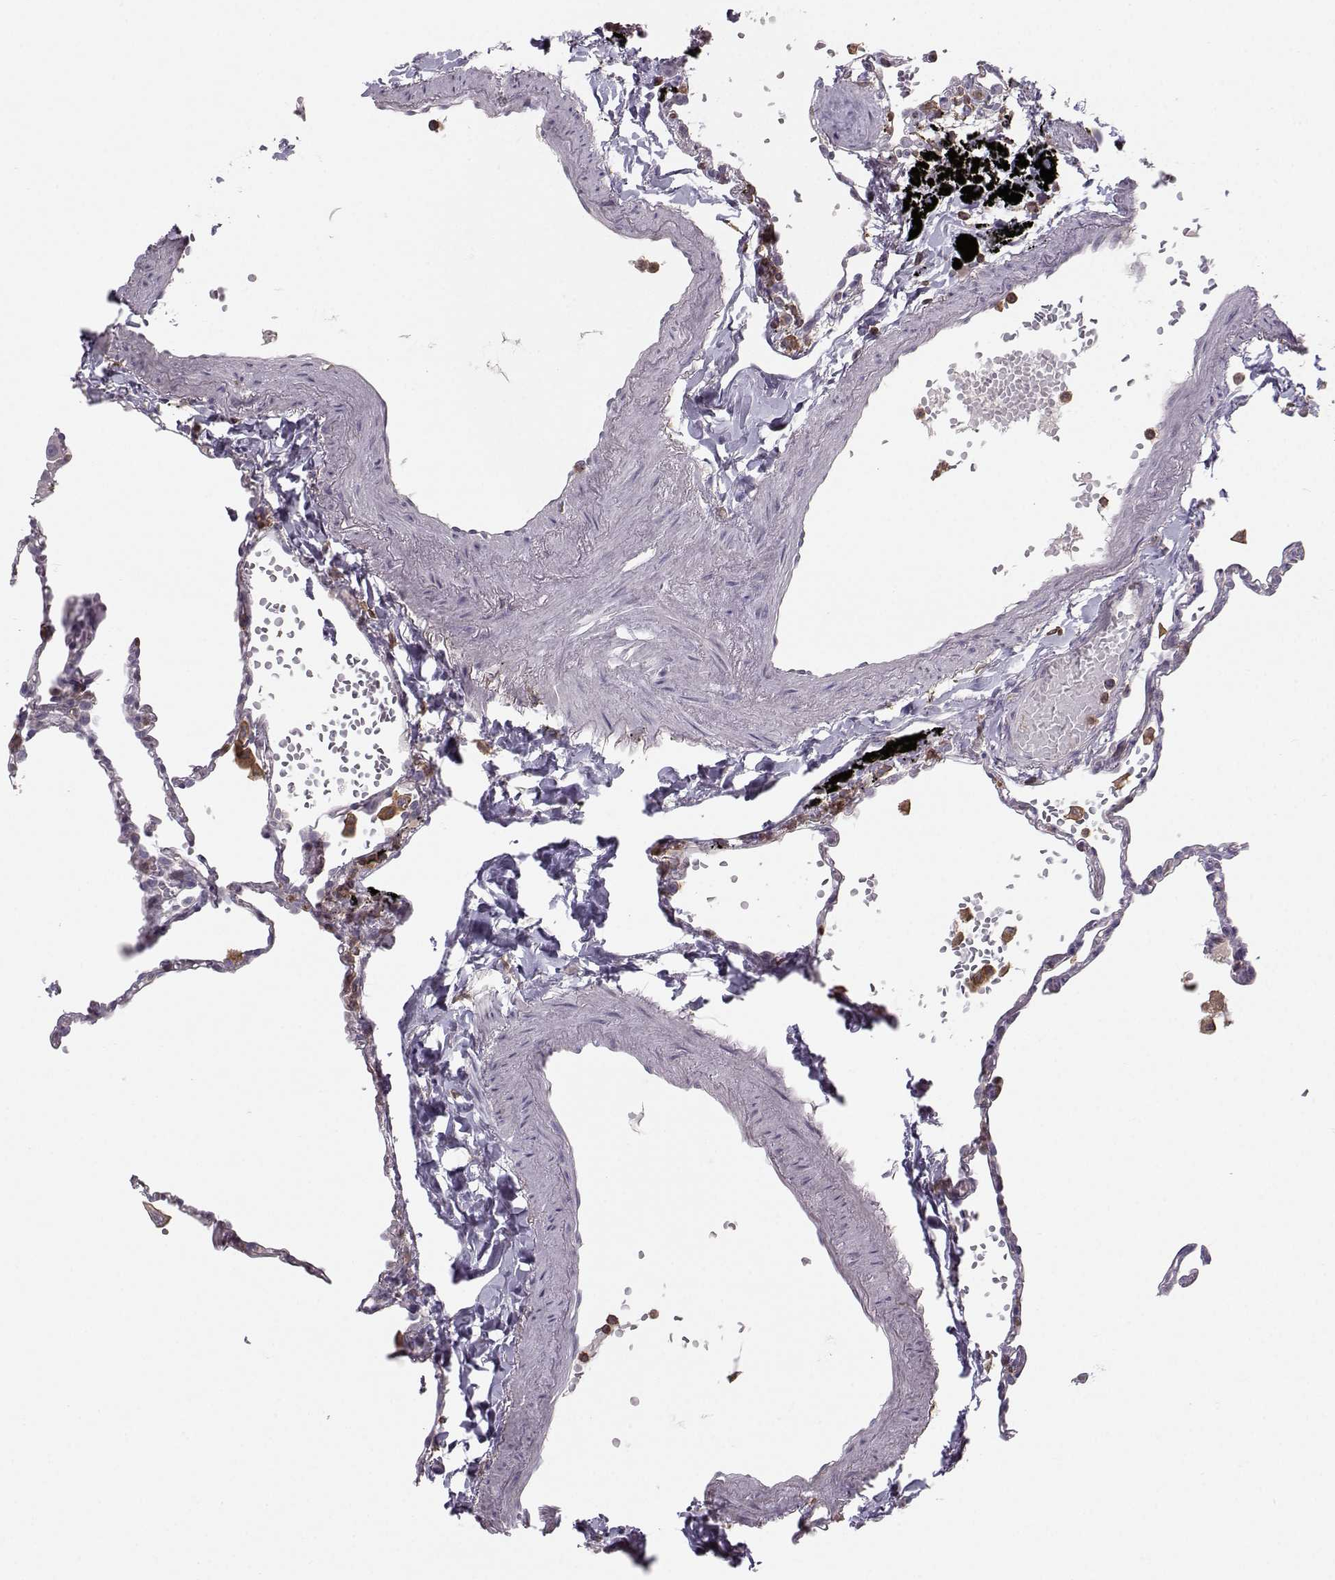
{"staining": {"intensity": "negative", "quantity": "none", "location": "none"}, "tissue": "lung", "cell_type": "Alveolar cells", "image_type": "normal", "snomed": [{"axis": "morphology", "description": "Normal tissue, NOS"}, {"axis": "topography", "description": "Lung"}], "caption": "Protein analysis of unremarkable lung exhibits no significant positivity in alveolar cells.", "gene": "ZBTB32", "patient": {"sex": "male", "age": 78}}